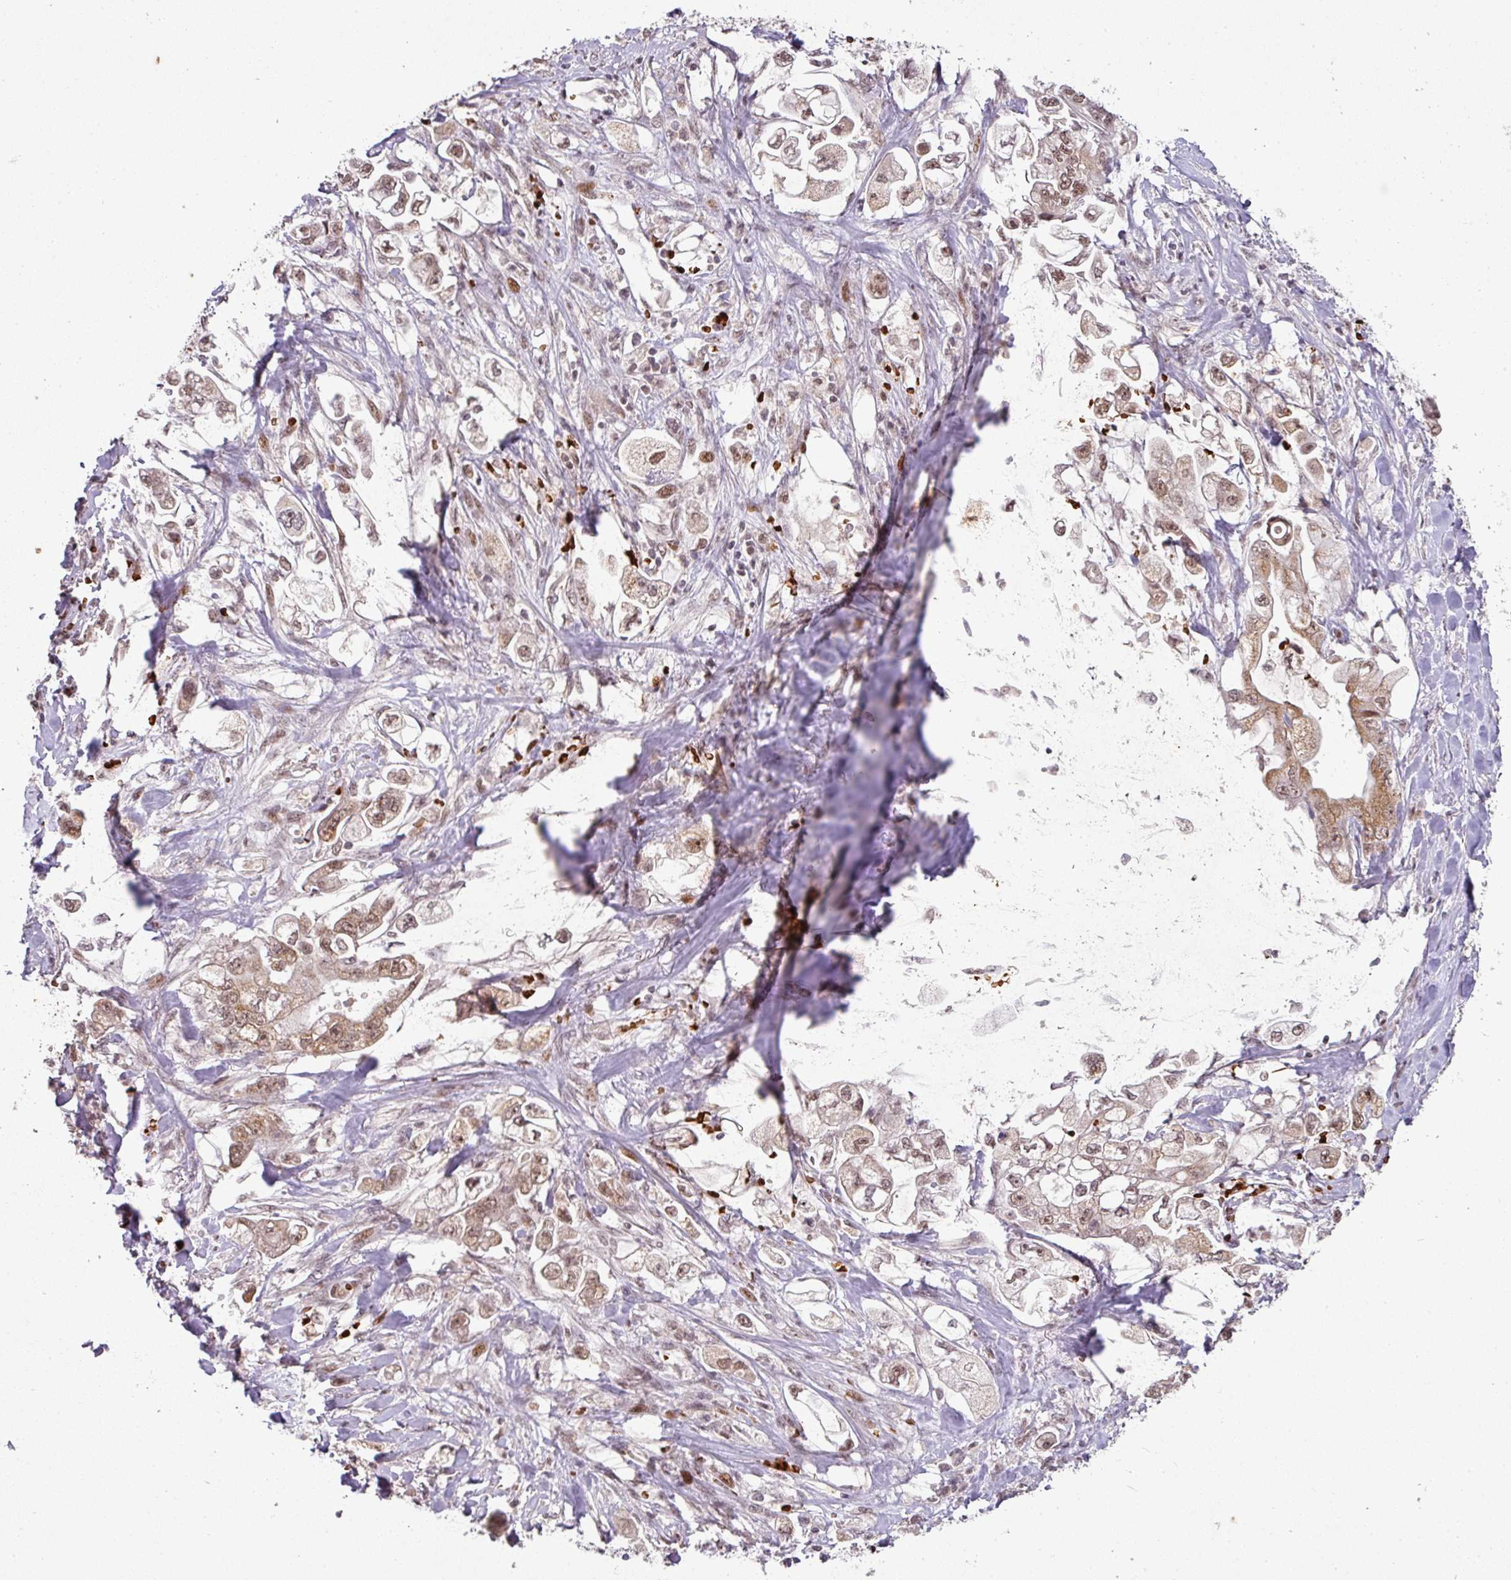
{"staining": {"intensity": "weak", "quantity": ">75%", "location": "cytoplasmic/membranous,nuclear"}, "tissue": "stomach cancer", "cell_type": "Tumor cells", "image_type": "cancer", "snomed": [{"axis": "morphology", "description": "Adenocarcinoma, NOS"}, {"axis": "topography", "description": "Stomach"}], "caption": "Immunohistochemical staining of stomach cancer (adenocarcinoma) shows low levels of weak cytoplasmic/membranous and nuclear protein expression in approximately >75% of tumor cells. Using DAB (3,3'-diaminobenzidine) (brown) and hematoxylin (blue) stains, captured at high magnification using brightfield microscopy.", "gene": "NEIL1", "patient": {"sex": "male", "age": 62}}